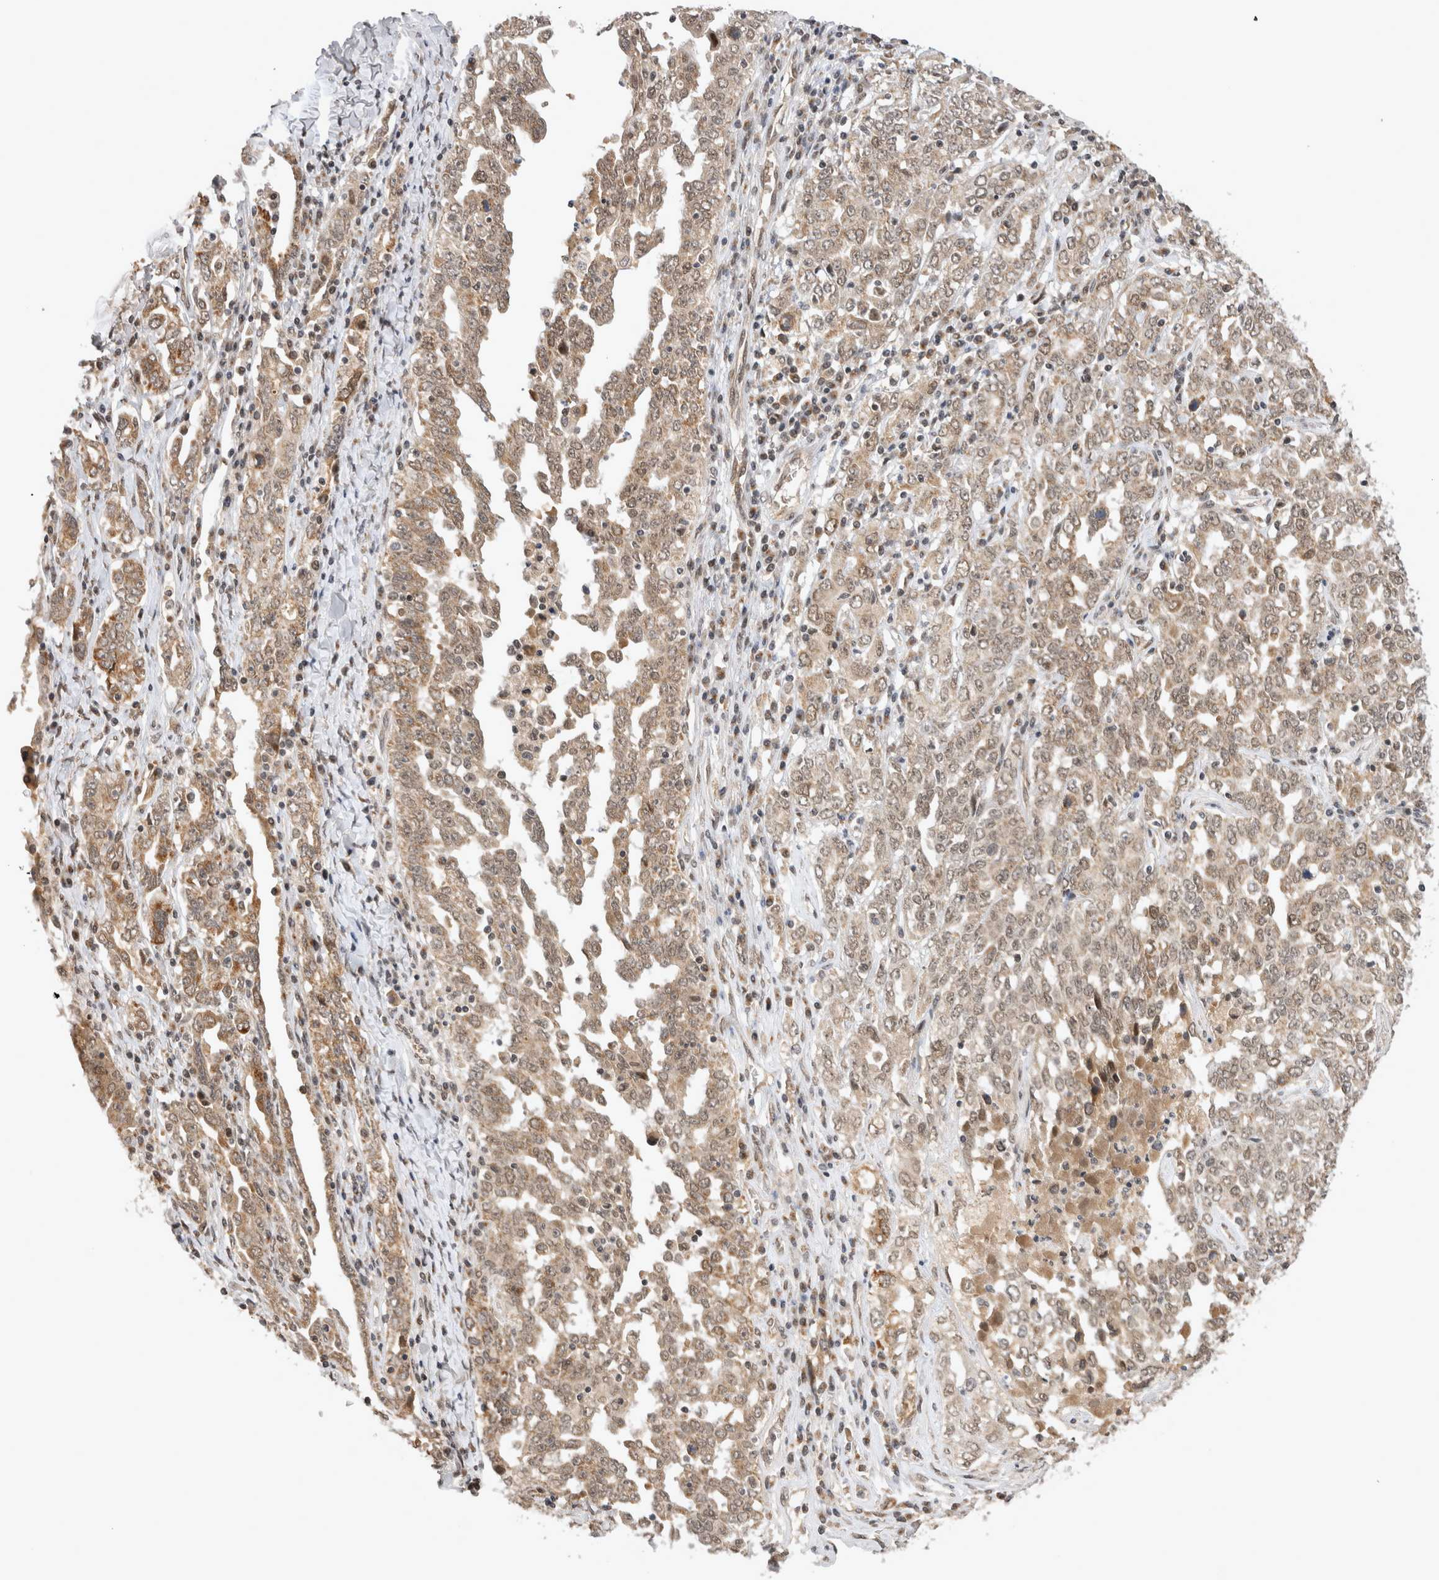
{"staining": {"intensity": "moderate", "quantity": ">75%", "location": "cytoplasmic/membranous,nuclear"}, "tissue": "ovarian cancer", "cell_type": "Tumor cells", "image_type": "cancer", "snomed": [{"axis": "morphology", "description": "Carcinoma, endometroid"}, {"axis": "topography", "description": "Ovary"}], "caption": "Tumor cells demonstrate moderate cytoplasmic/membranous and nuclear expression in approximately >75% of cells in ovarian endometroid carcinoma.", "gene": "TMEM65", "patient": {"sex": "female", "age": 62}}